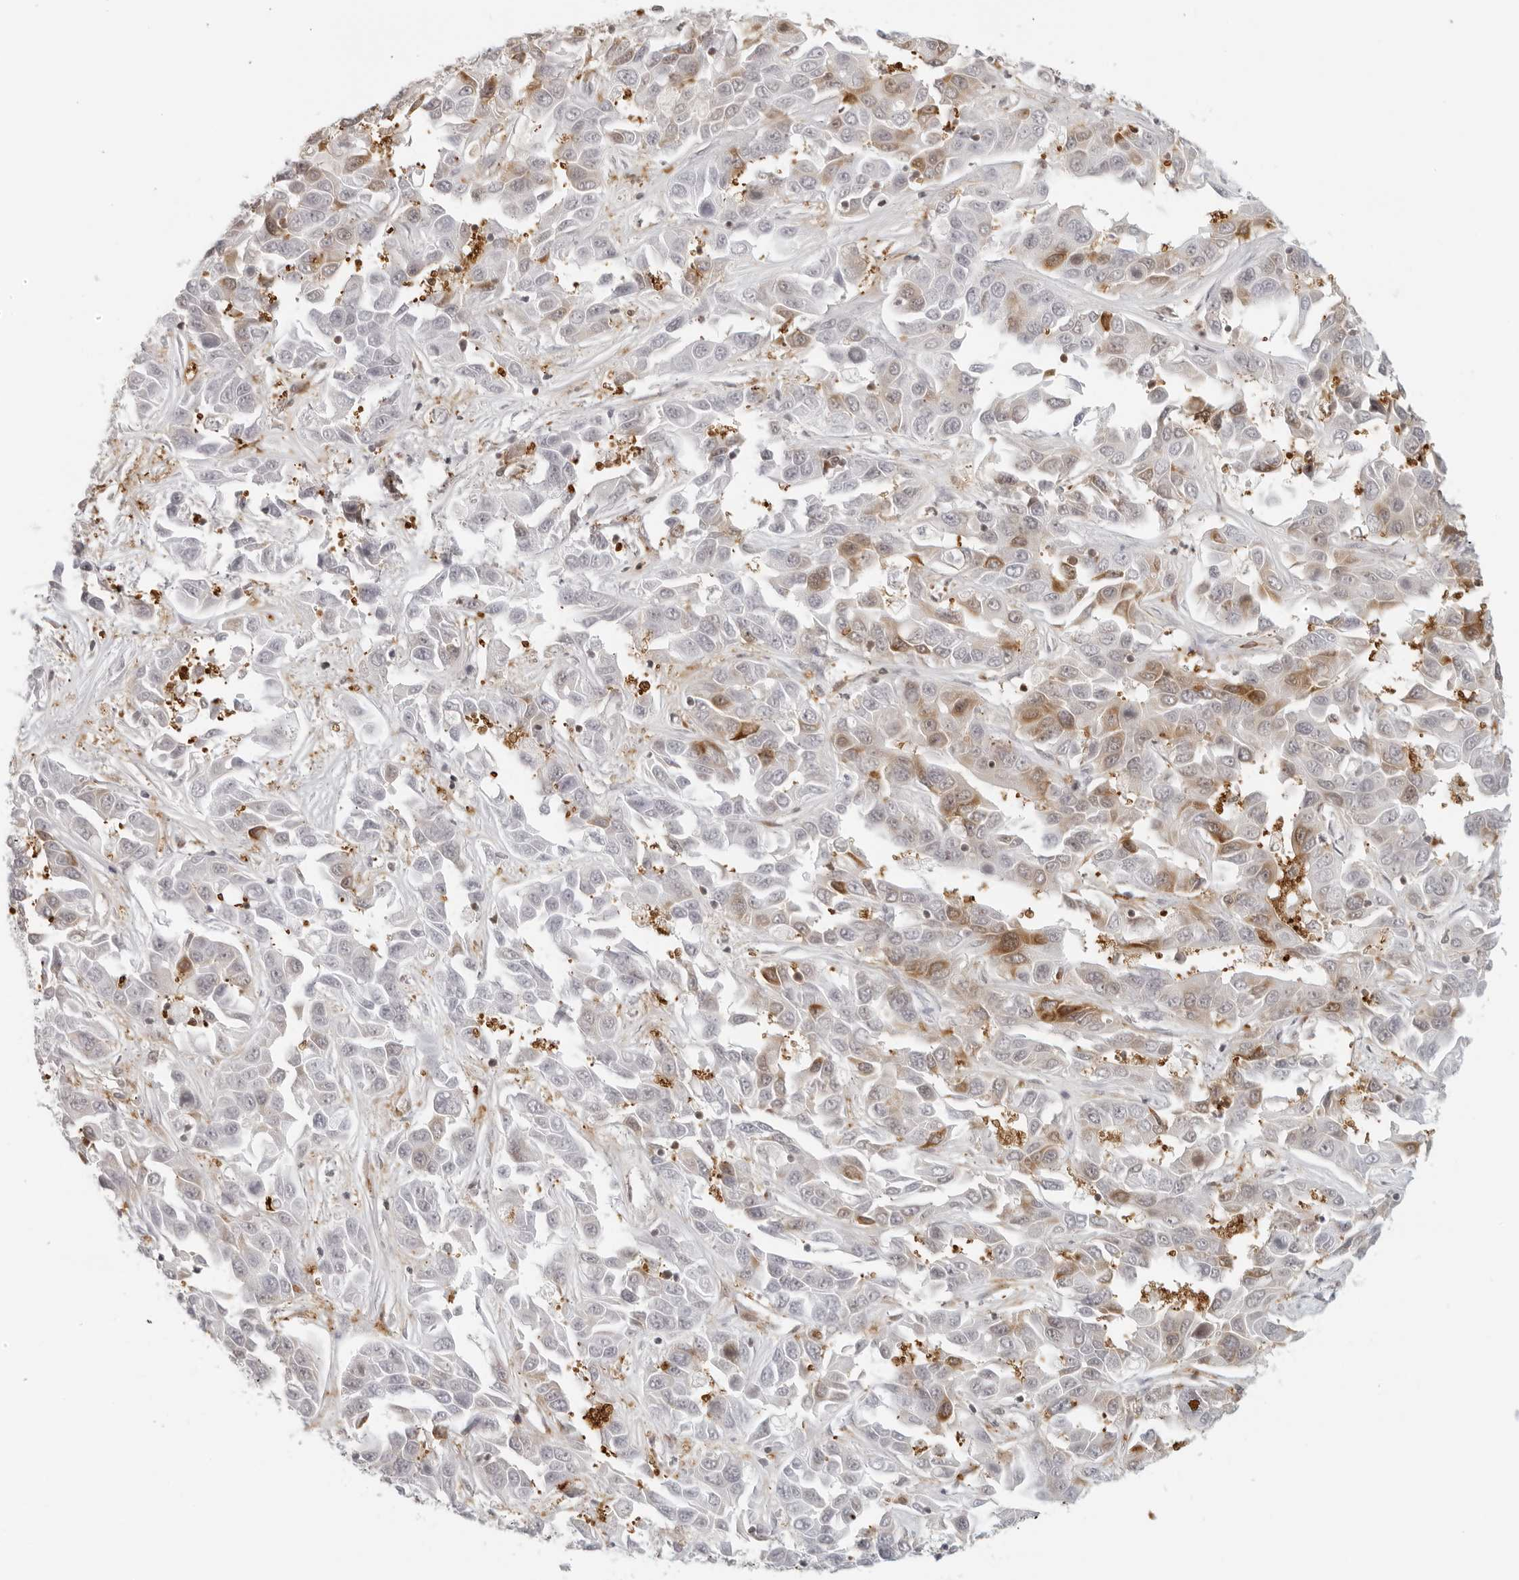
{"staining": {"intensity": "moderate", "quantity": "<25%", "location": "cytoplasmic/membranous"}, "tissue": "liver cancer", "cell_type": "Tumor cells", "image_type": "cancer", "snomed": [{"axis": "morphology", "description": "Cholangiocarcinoma"}, {"axis": "topography", "description": "Liver"}], "caption": "Liver cancer stained for a protein demonstrates moderate cytoplasmic/membranous positivity in tumor cells. Using DAB (3,3'-diaminobenzidine) (brown) and hematoxylin (blue) stains, captured at high magnification using brightfield microscopy.", "gene": "EIF4G1", "patient": {"sex": "female", "age": 52}}